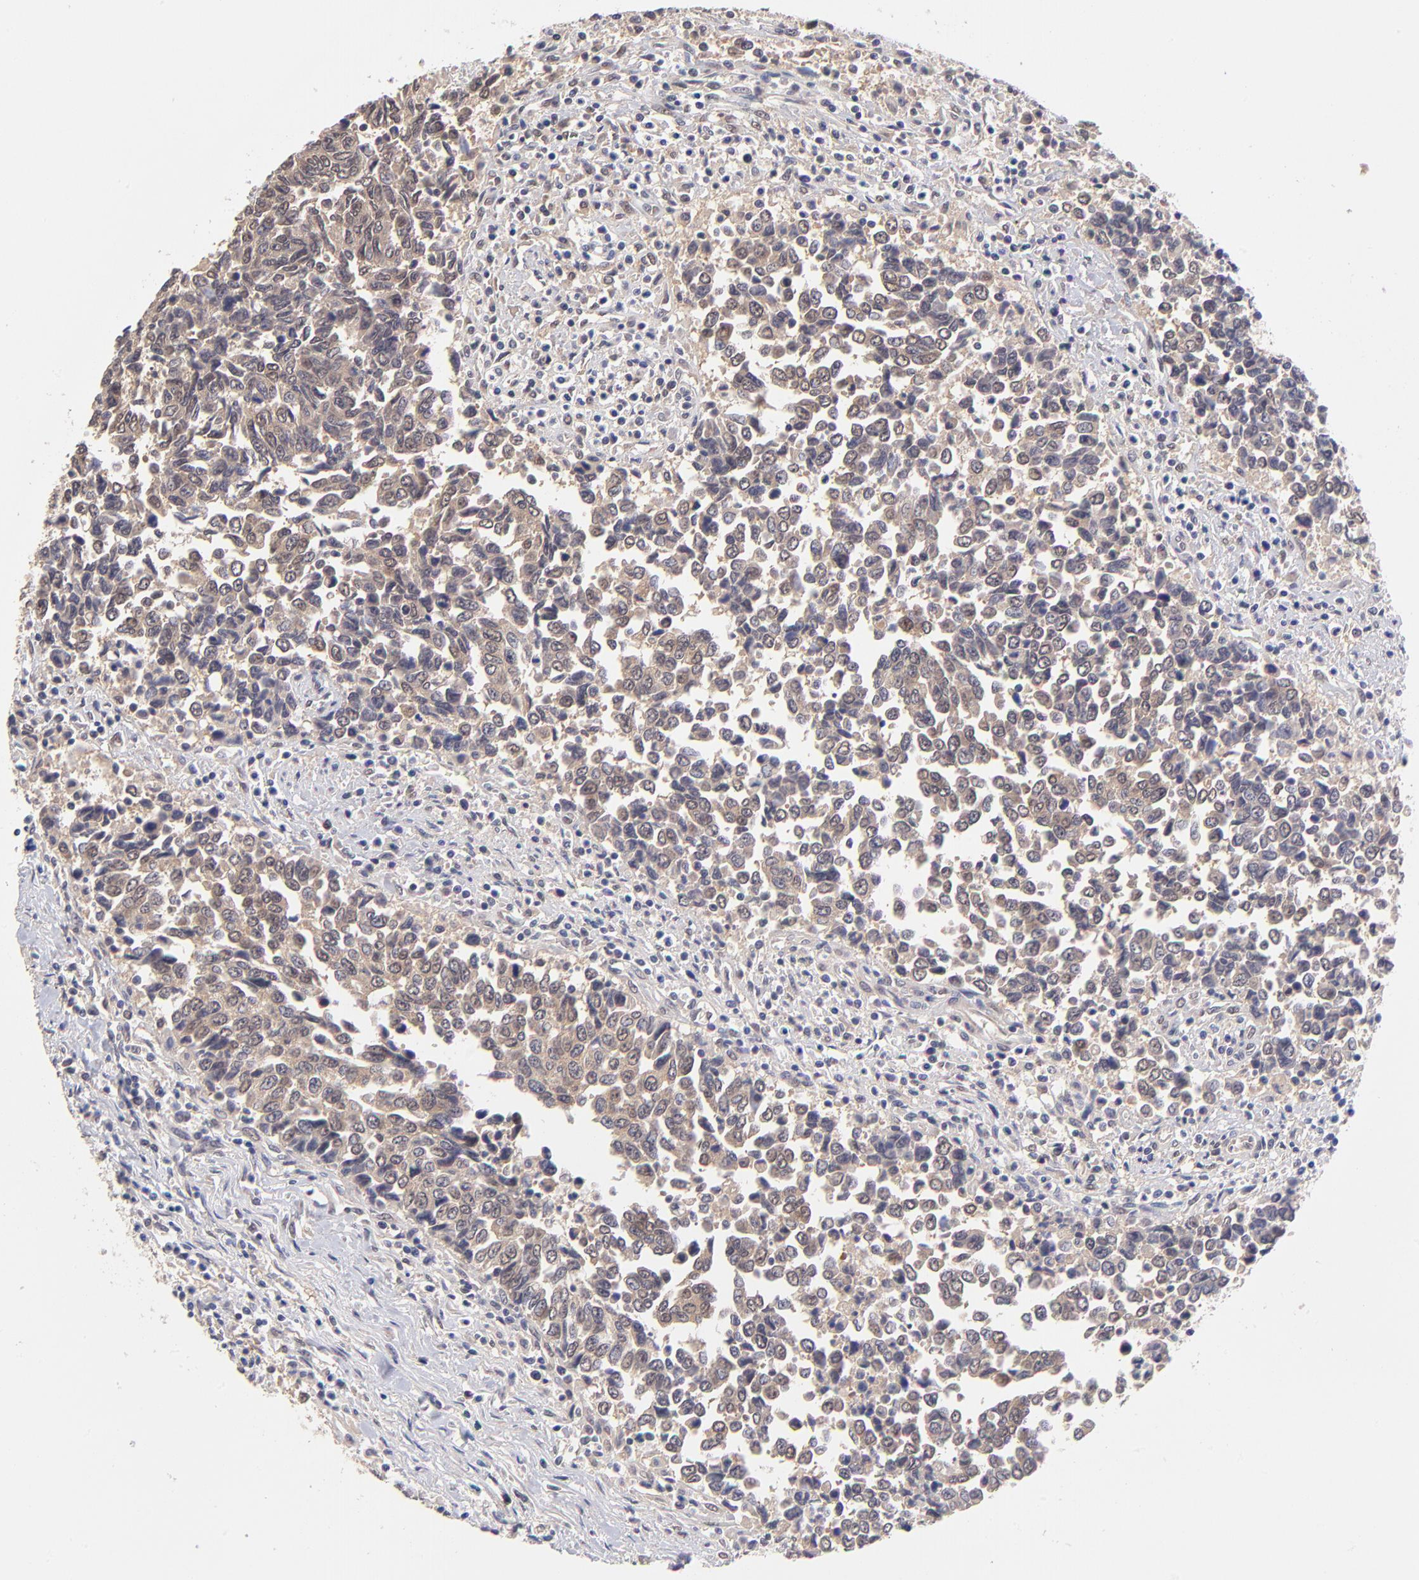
{"staining": {"intensity": "moderate", "quantity": "25%-75%", "location": "cytoplasmic/membranous"}, "tissue": "urothelial cancer", "cell_type": "Tumor cells", "image_type": "cancer", "snomed": [{"axis": "morphology", "description": "Urothelial carcinoma, High grade"}, {"axis": "topography", "description": "Urinary bladder"}], "caption": "The image shows staining of urothelial cancer, revealing moderate cytoplasmic/membranous protein positivity (brown color) within tumor cells. The protein is shown in brown color, while the nuclei are stained blue.", "gene": "UBE2H", "patient": {"sex": "male", "age": 86}}